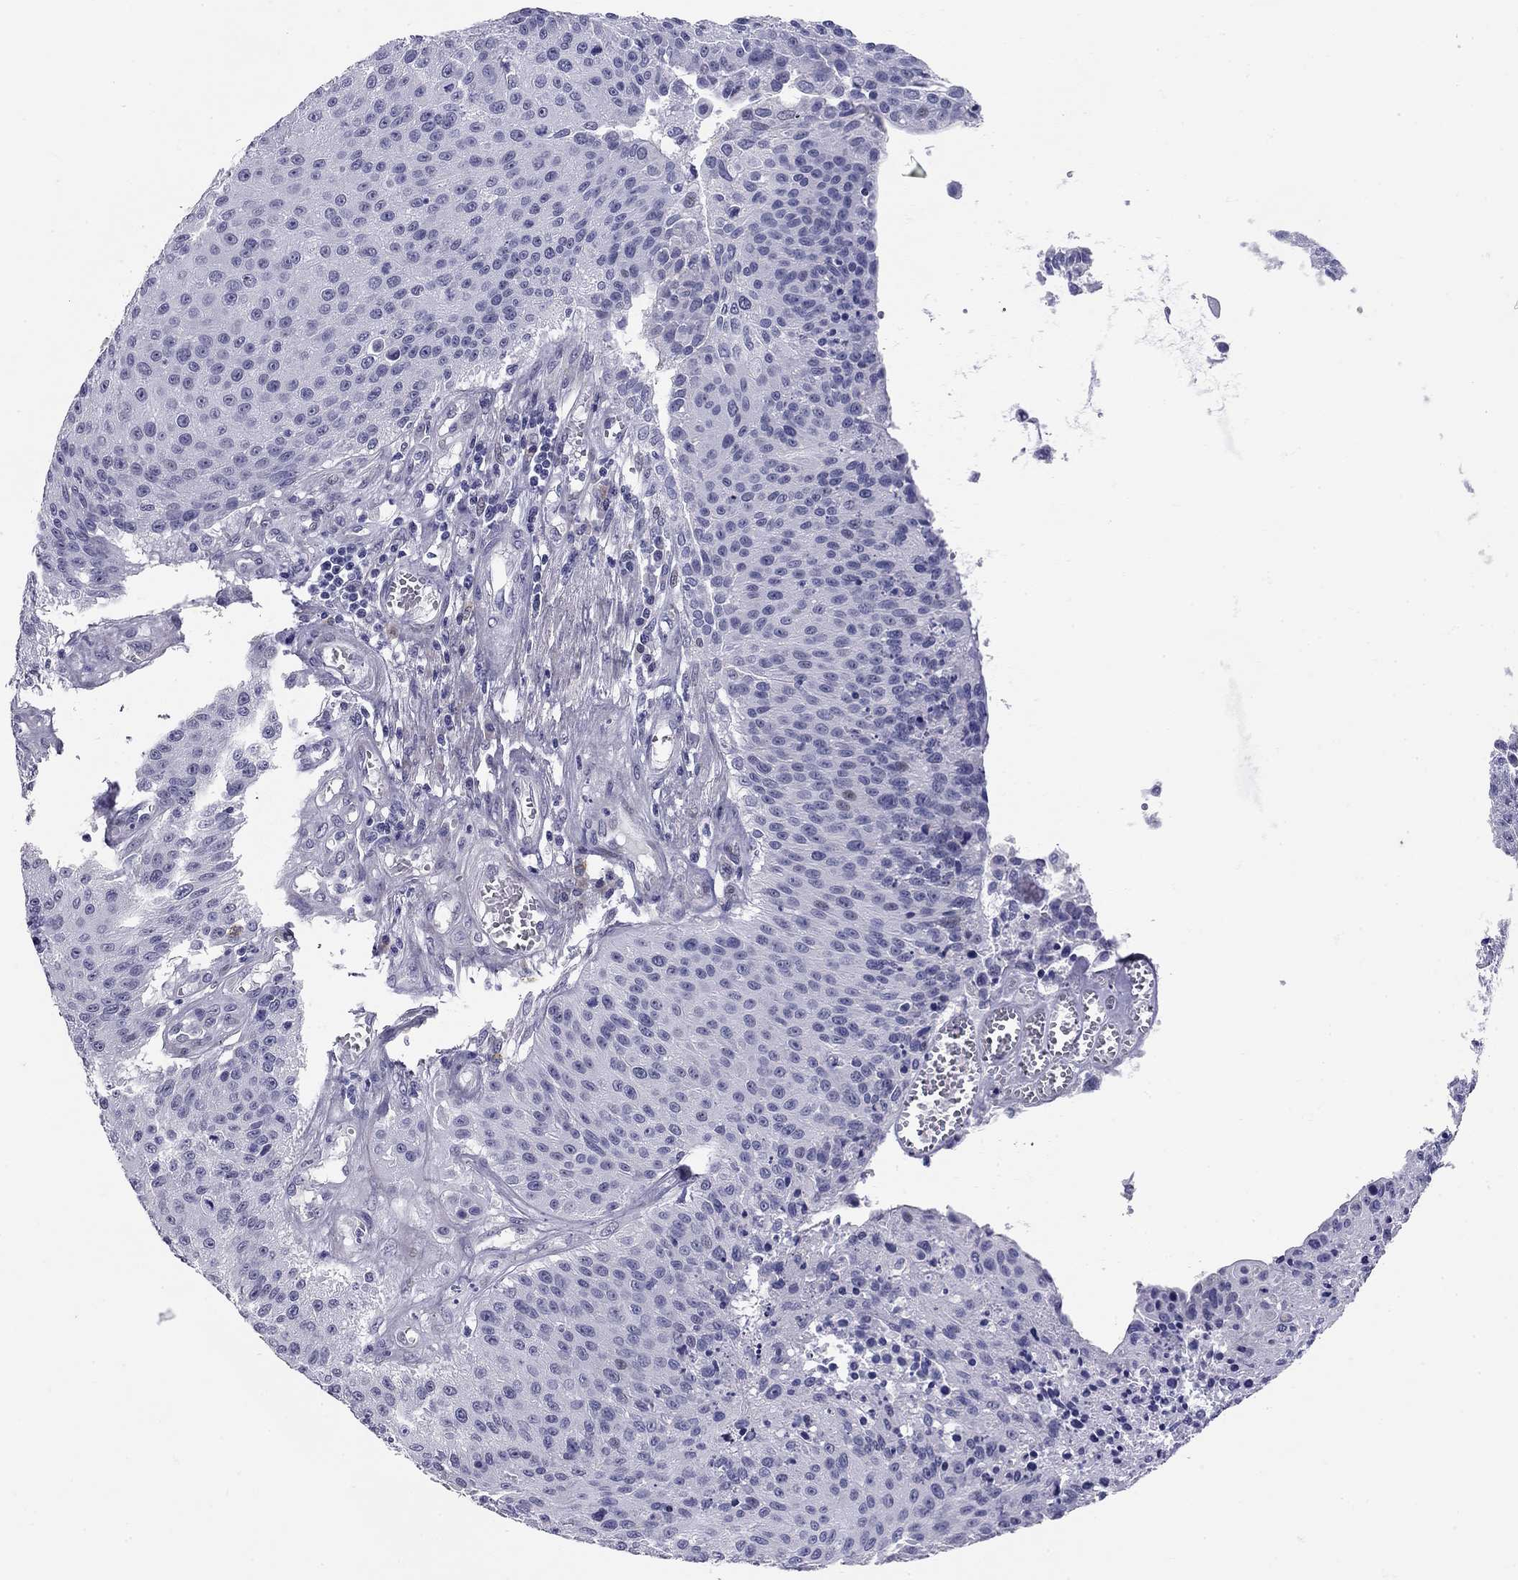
{"staining": {"intensity": "negative", "quantity": "none", "location": "none"}, "tissue": "urothelial cancer", "cell_type": "Tumor cells", "image_type": "cancer", "snomed": [{"axis": "morphology", "description": "Urothelial carcinoma, NOS"}, {"axis": "topography", "description": "Urinary bladder"}], "caption": "High magnification brightfield microscopy of urothelial cancer stained with DAB (brown) and counterstained with hematoxylin (blue): tumor cells show no significant positivity. Brightfield microscopy of immunohistochemistry stained with DAB (brown) and hematoxylin (blue), captured at high magnification.", "gene": "C8orf88", "patient": {"sex": "male", "age": 55}}